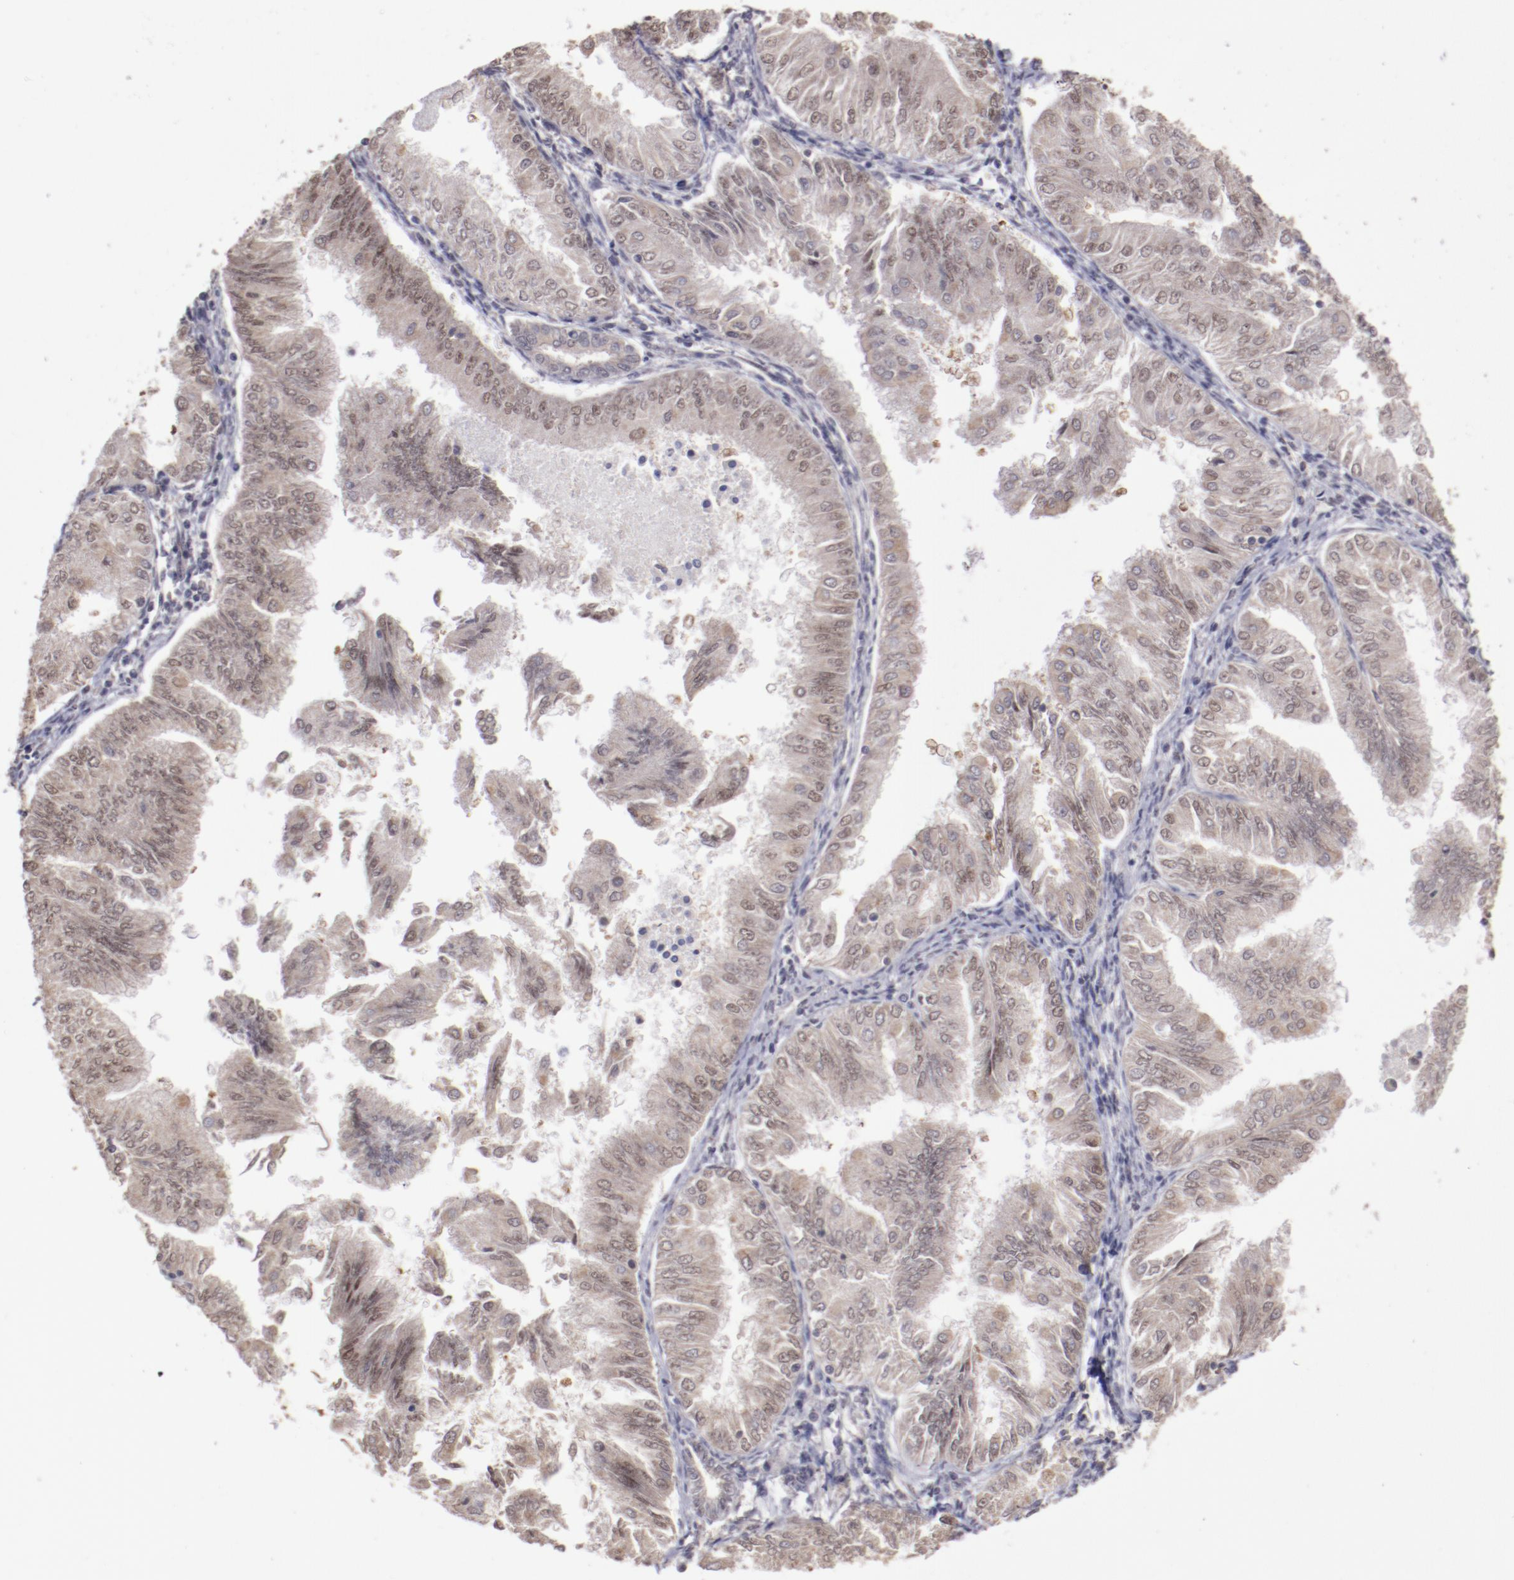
{"staining": {"intensity": "weak", "quantity": ">75%", "location": "cytoplasmic/membranous,nuclear"}, "tissue": "endometrial cancer", "cell_type": "Tumor cells", "image_type": "cancer", "snomed": [{"axis": "morphology", "description": "Adenocarcinoma, NOS"}, {"axis": "topography", "description": "Endometrium"}], "caption": "IHC micrograph of neoplastic tissue: endometrial cancer stained using immunohistochemistry (IHC) demonstrates low levels of weak protein expression localized specifically in the cytoplasmic/membranous and nuclear of tumor cells, appearing as a cytoplasmic/membranous and nuclear brown color.", "gene": "ARNT", "patient": {"sex": "female", "age": 53}}